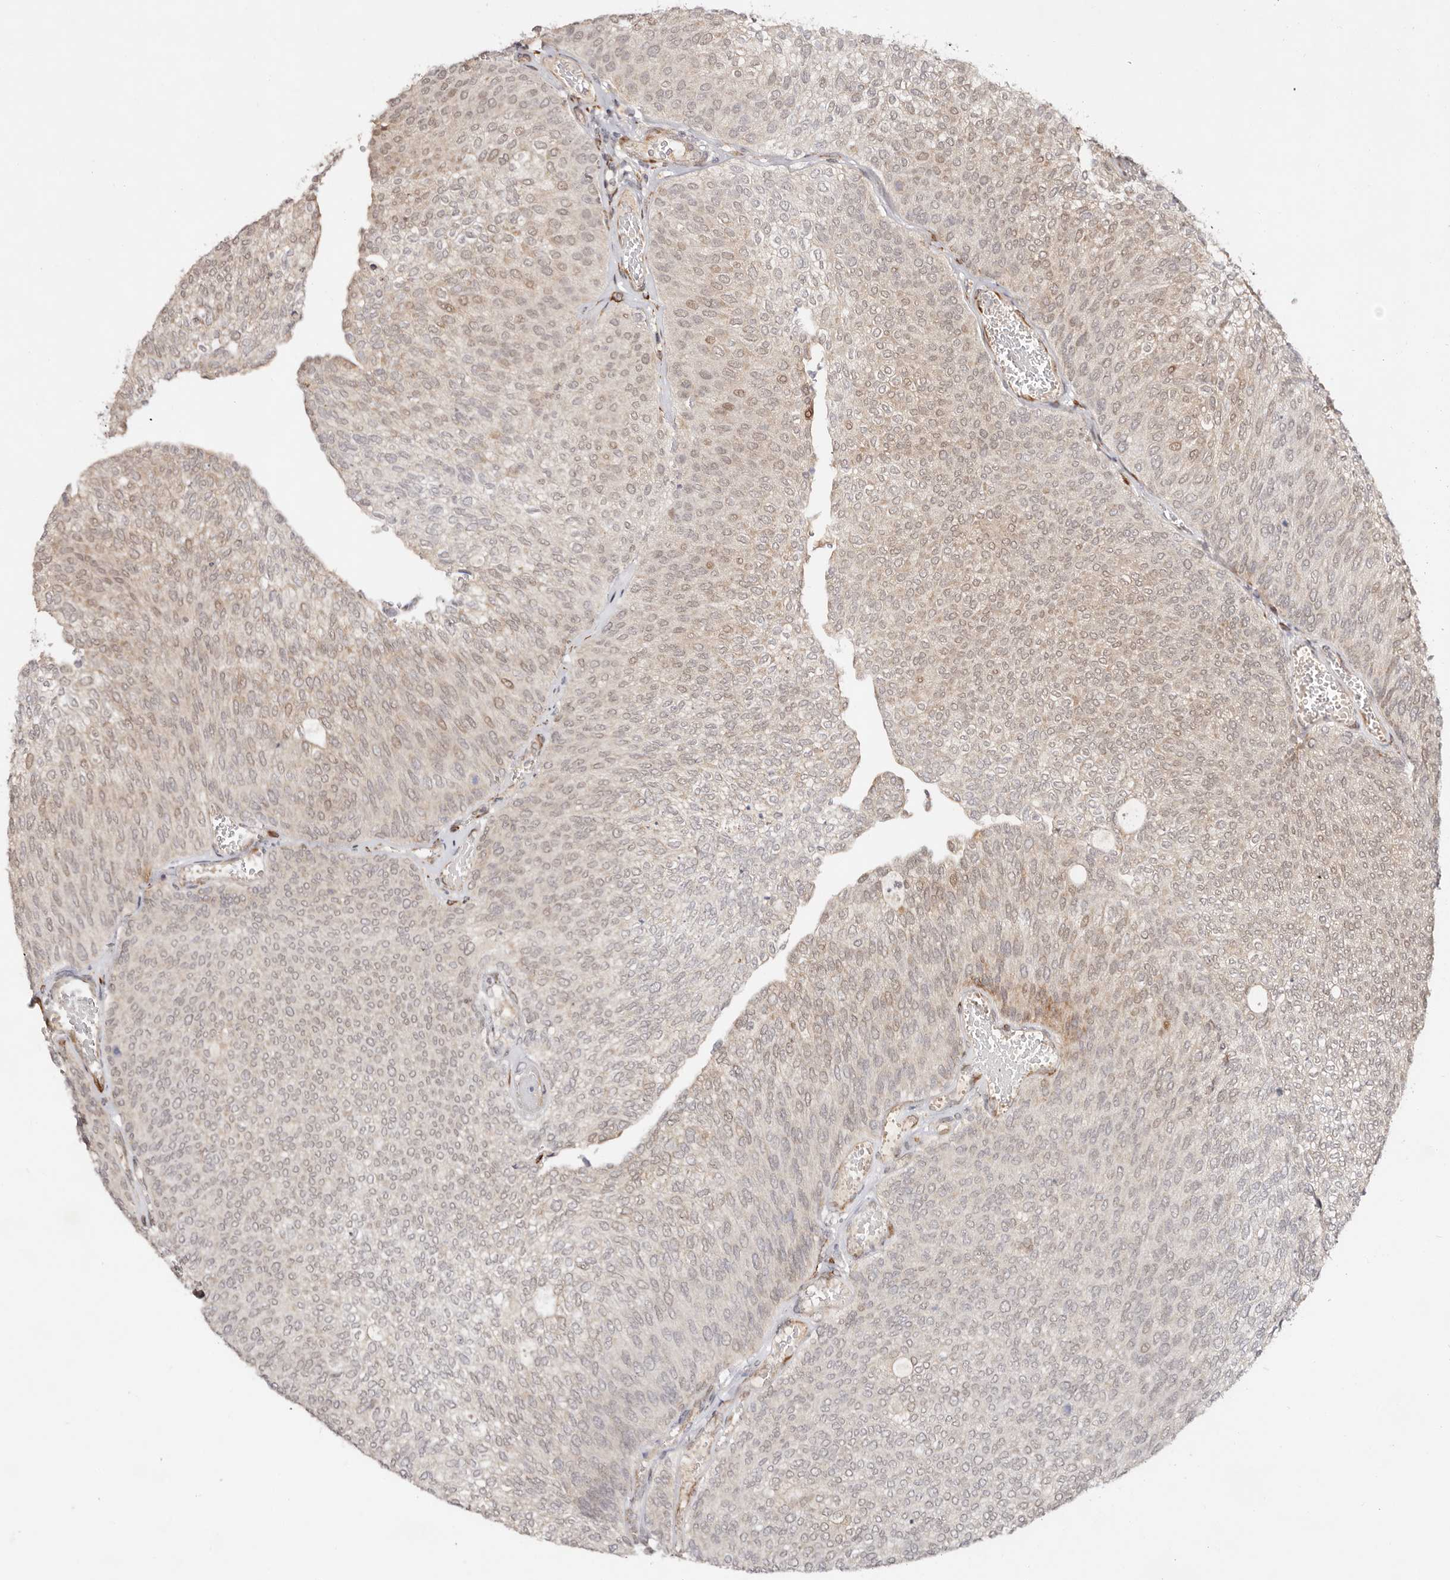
{"staining": {"intensity": "weak", "quantity": "25%-75%", "location": "nuclear"}, "tissue": "urothelial cancer", "cell_type": "Tumor cells", "image_type": "cancer", "snomed": [{"axis": "morphology", "description": "Urothelial carcinoma, Low grade"}, {"axis": "topography", "description": "Urinary bladder"}], "caption": "Urothelial carcinoma (low-grade) tissue reveals weak nuclear positivity in about 25%-75% of tumor cells", "gene": "BCL2L15", "patient": {"sex": "female", "age": 79}}